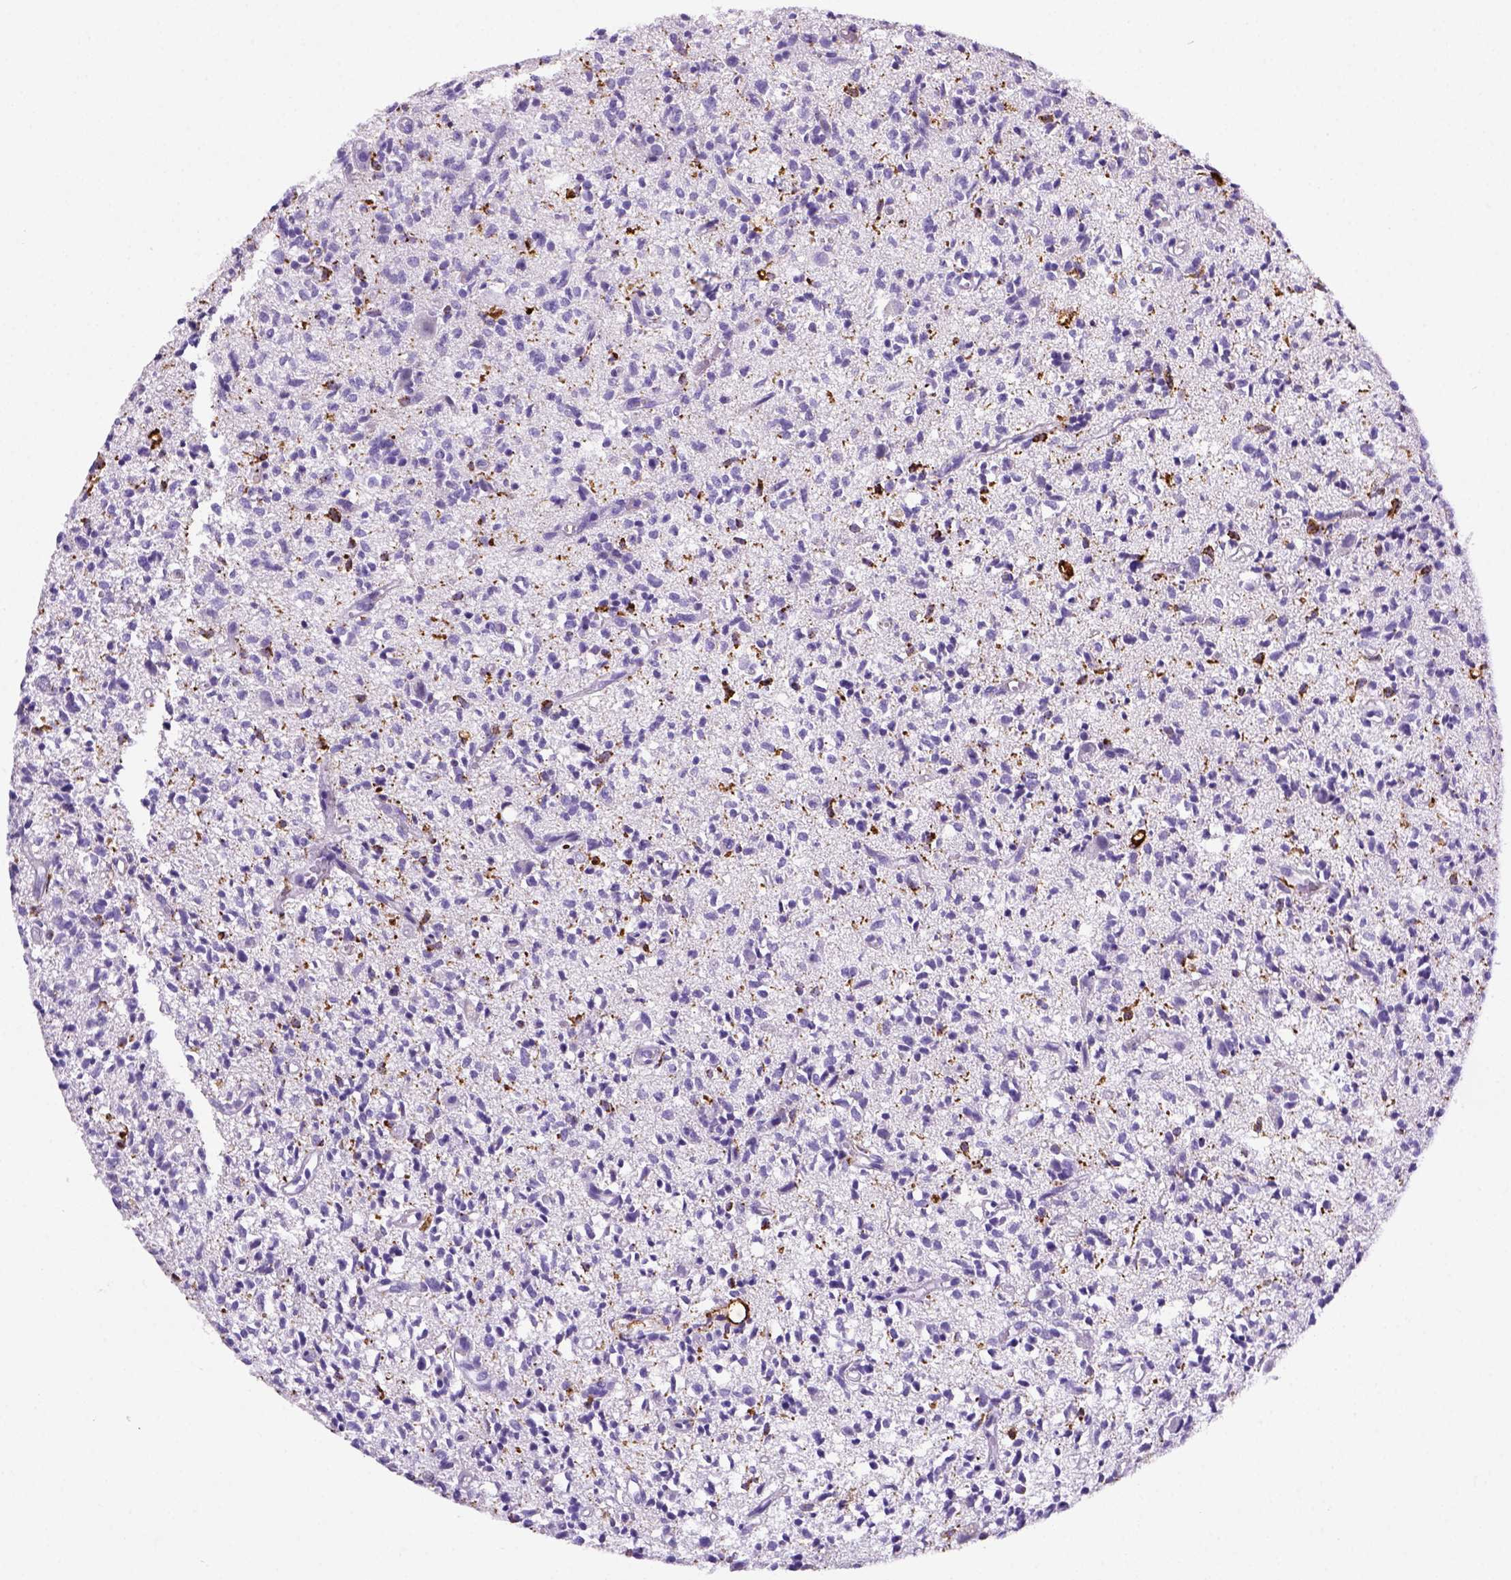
{"staining": {"intensity": "negative", "quantity": "none", "location": "none"}, "tissue": "glioma", "cell_type": "Tumor cells", "image_type": "cancer", "snomed": [{"axis": "morphology", "description": "Glioma, malignant, Low grade"}, {"axis": "topography", "description": "Brain"}], "caption": "A micrograph of human malignant low-grade glioma is negative for staining in tumor cells.", "gene": "CD68", "patient": {"sex": "male", "age": 64}}